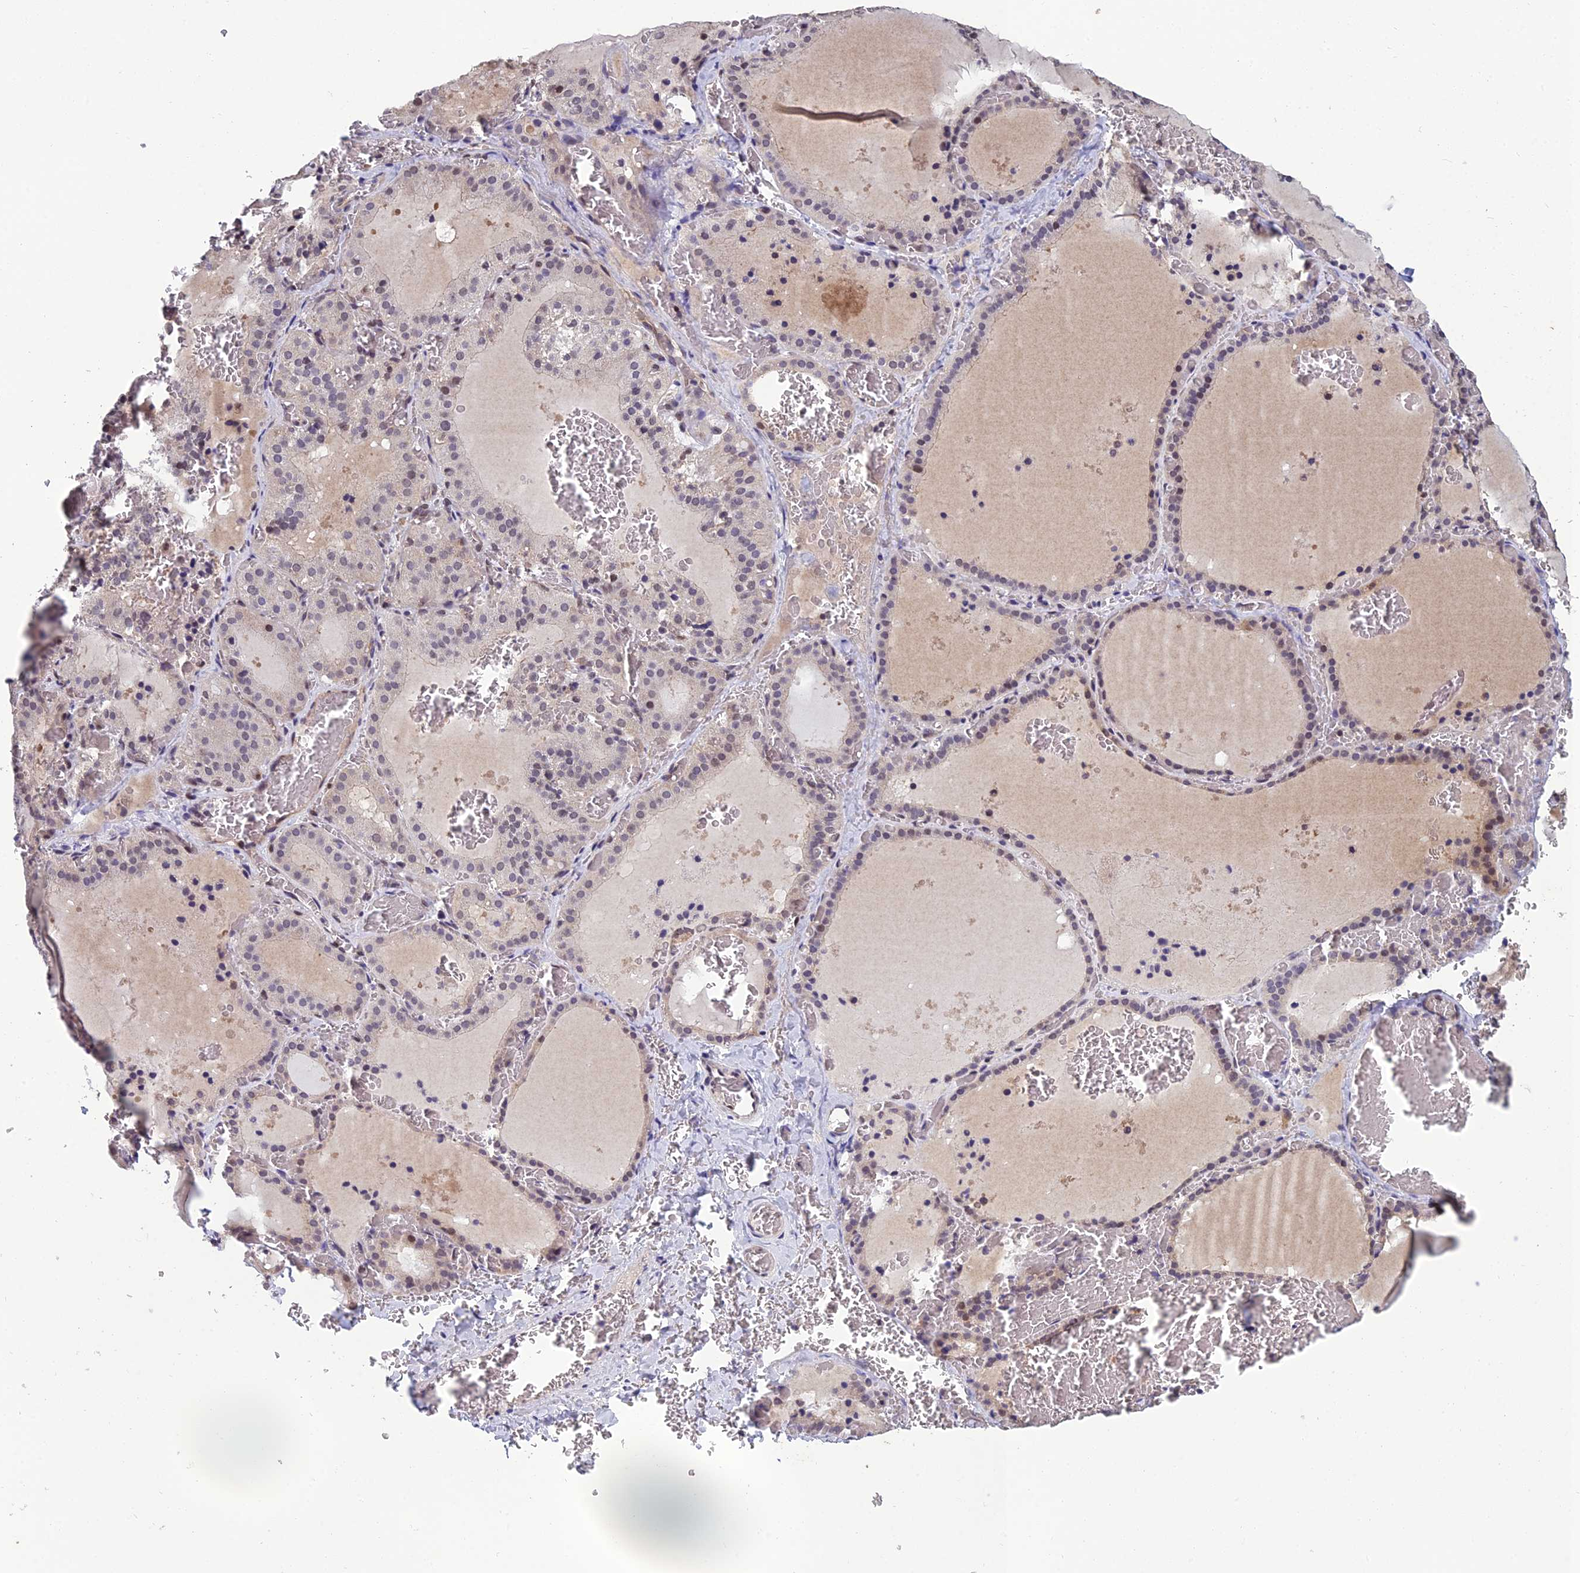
{"staining": {"intensity": "moderate", "quantity": "<25%", "location": "cytoplasmic/membranous,nuclear"}, "tissue": "thyroid gland", "cell_type": "Glandular cells", "image_type": "normal", "snomed": [{"axis": "morphology", "description": "Normal tissue, NOS"}, {"axis": "topography", "description": "Thyroid gland"}], "caption": "Protein analysis of normal thyroid gland demonstrates moderate cytoplasmic/membranous,nuclear expression in approximately <25% of glandular cells.", "gene": "GRWD1", "patient": {"sex": "female", "age": 39}}